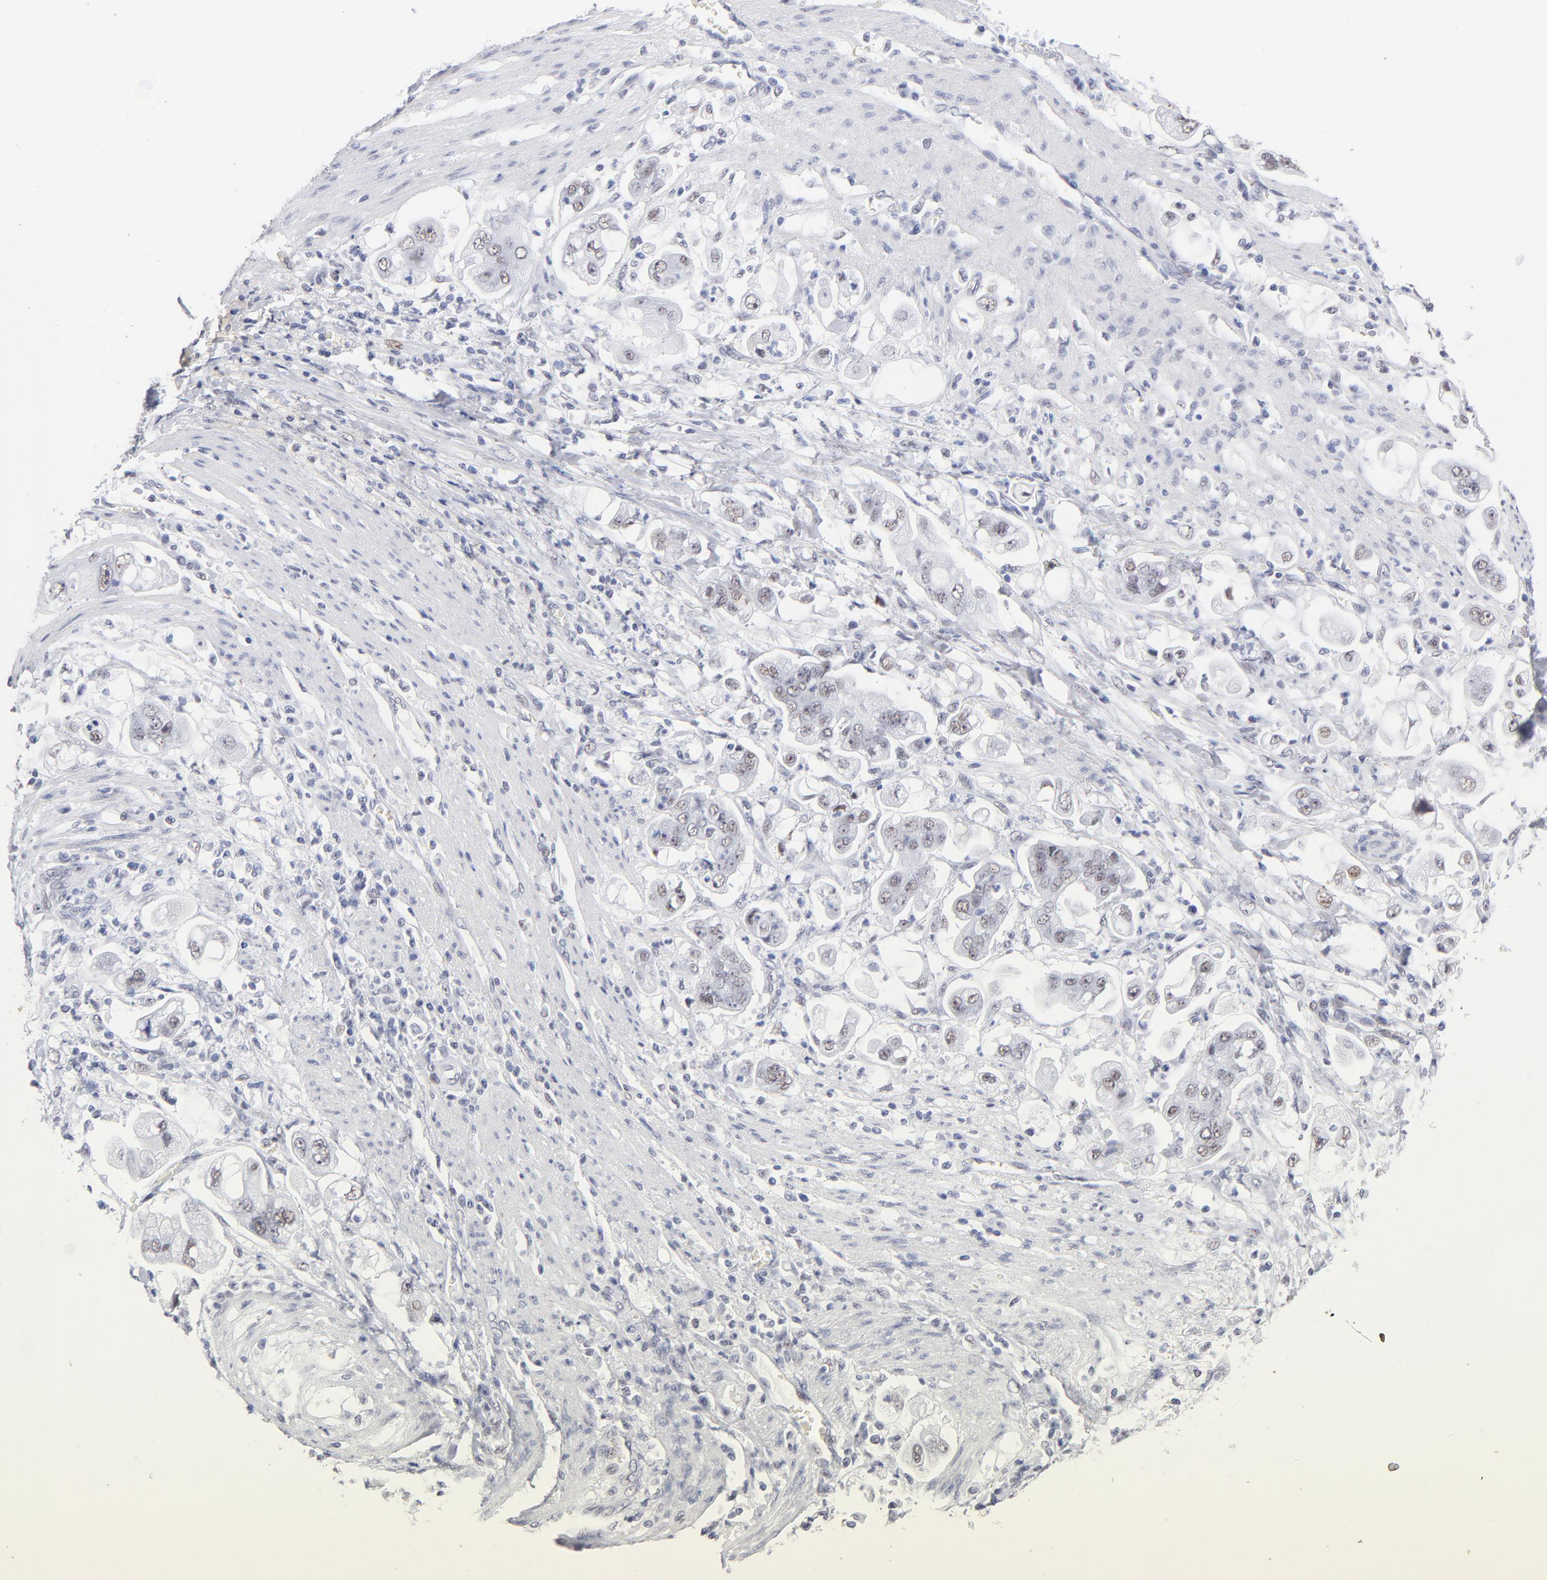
{"staining": {"intensity": "weak", "quantity": ">75%", "location": "nuclear"}, "tissue": "stomach cancer", "cell_type": "Tumor cells", "image_type": "cancer", "snomed": [{"axis": "morphology", "description": "Adenocarcinoma, NOS"}, {"axis": "topography", "description": "Stomach"}], "caption": "Human stomach cancer stained with a protein marker exhibits weak staining in tumor cells.", "gene": "SNRPB", "patient": {"sex": "male", "age": 62}}